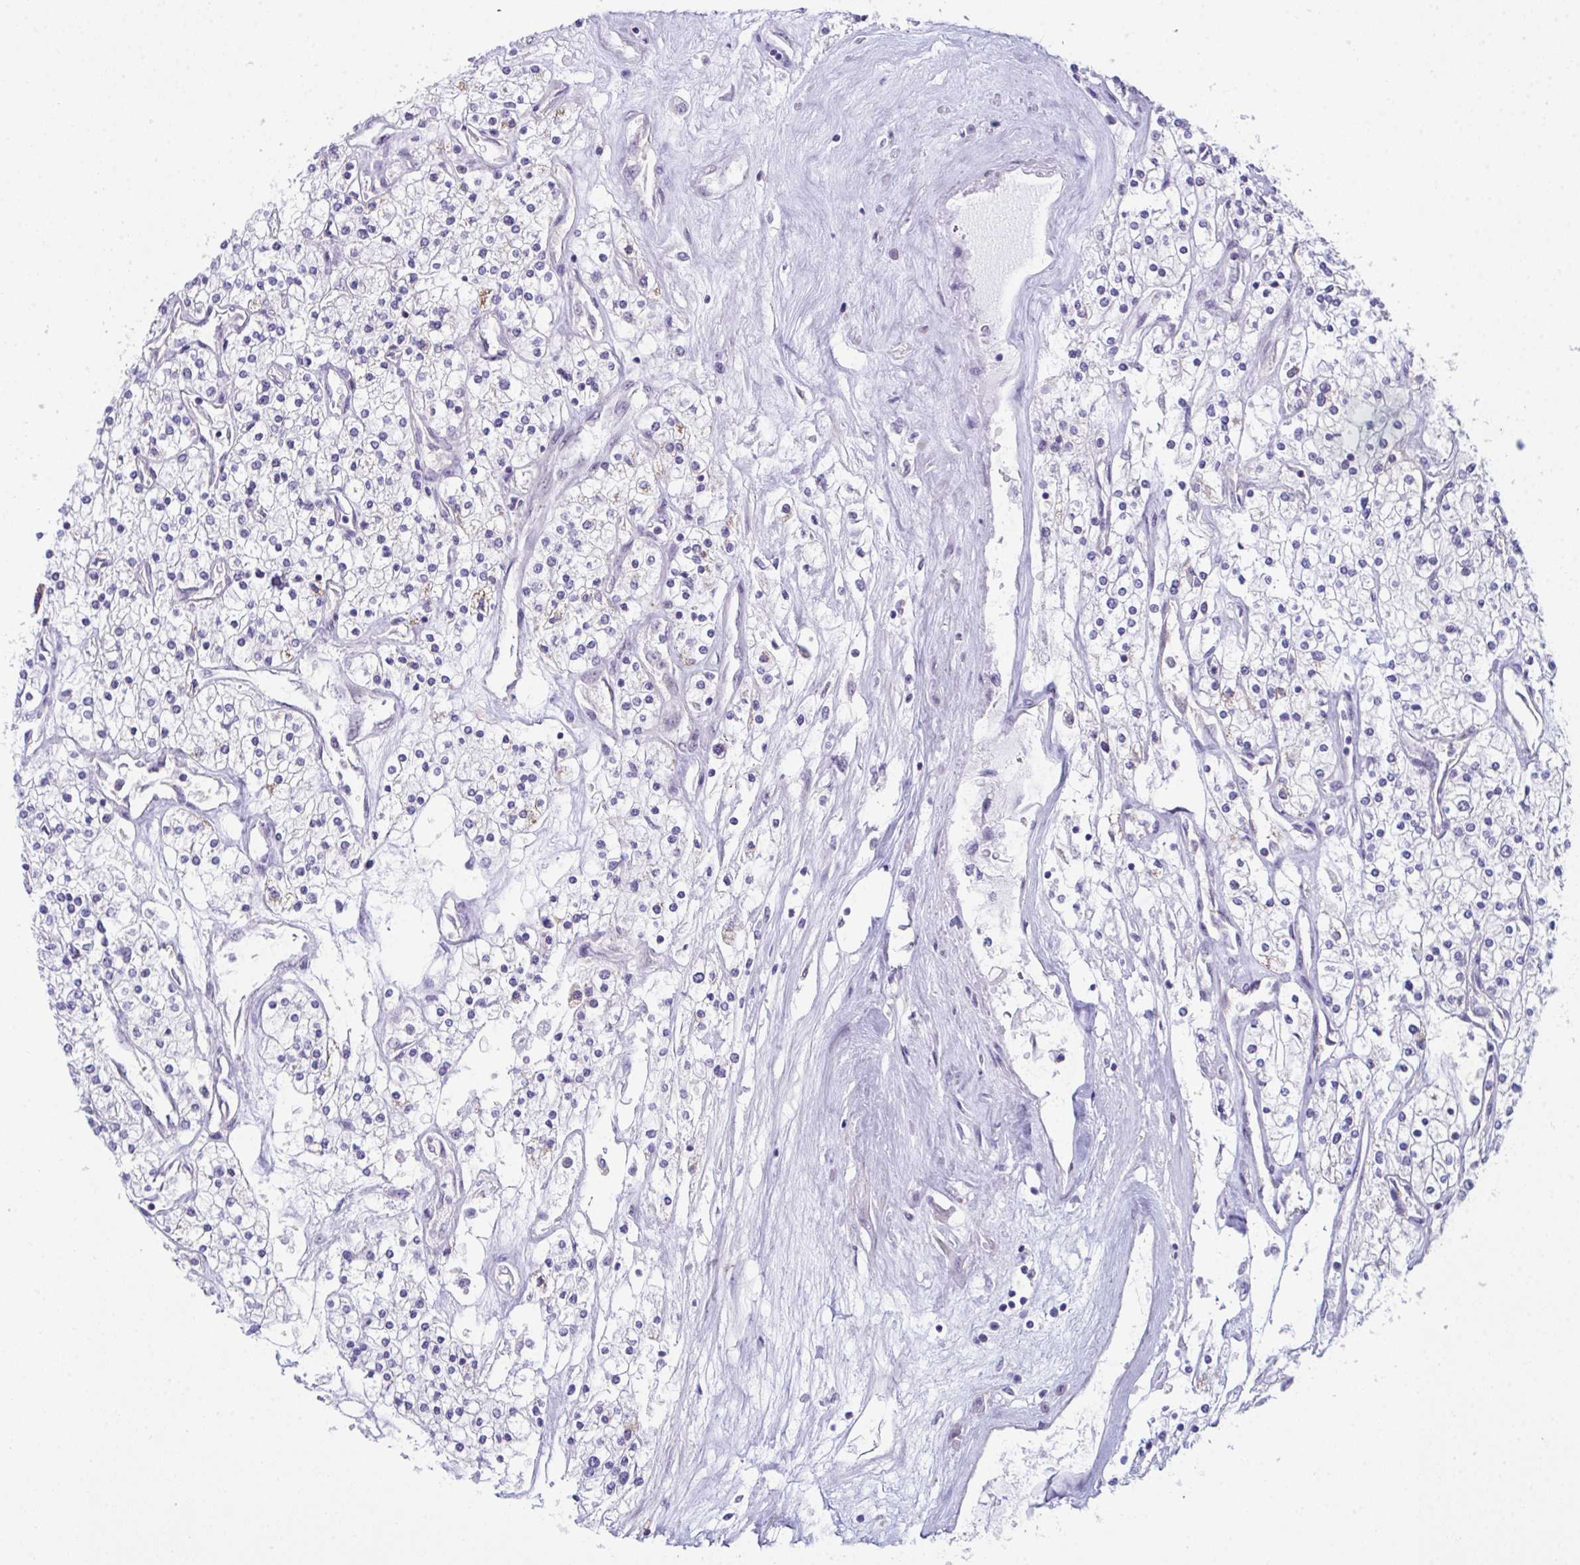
{"staining": {"intensity": "negative", "quantity": "none", "location": "none"}, "tissue": "renal cancer", "cell_type": "Tumor cells", "image_type": "cancer", "snomed": [{"axis": "morphology", "description": "Adenocarcinoma, NOS"}, {"axis": "topography", "description": "Kidney"}], "caption": "Protein analysis of renal cancer (adenocarcinoma) exhibits no significant expression in tumor cells.", "gene": "ATP6V0D2", "patient": {"sex": "male", "age": 80}}